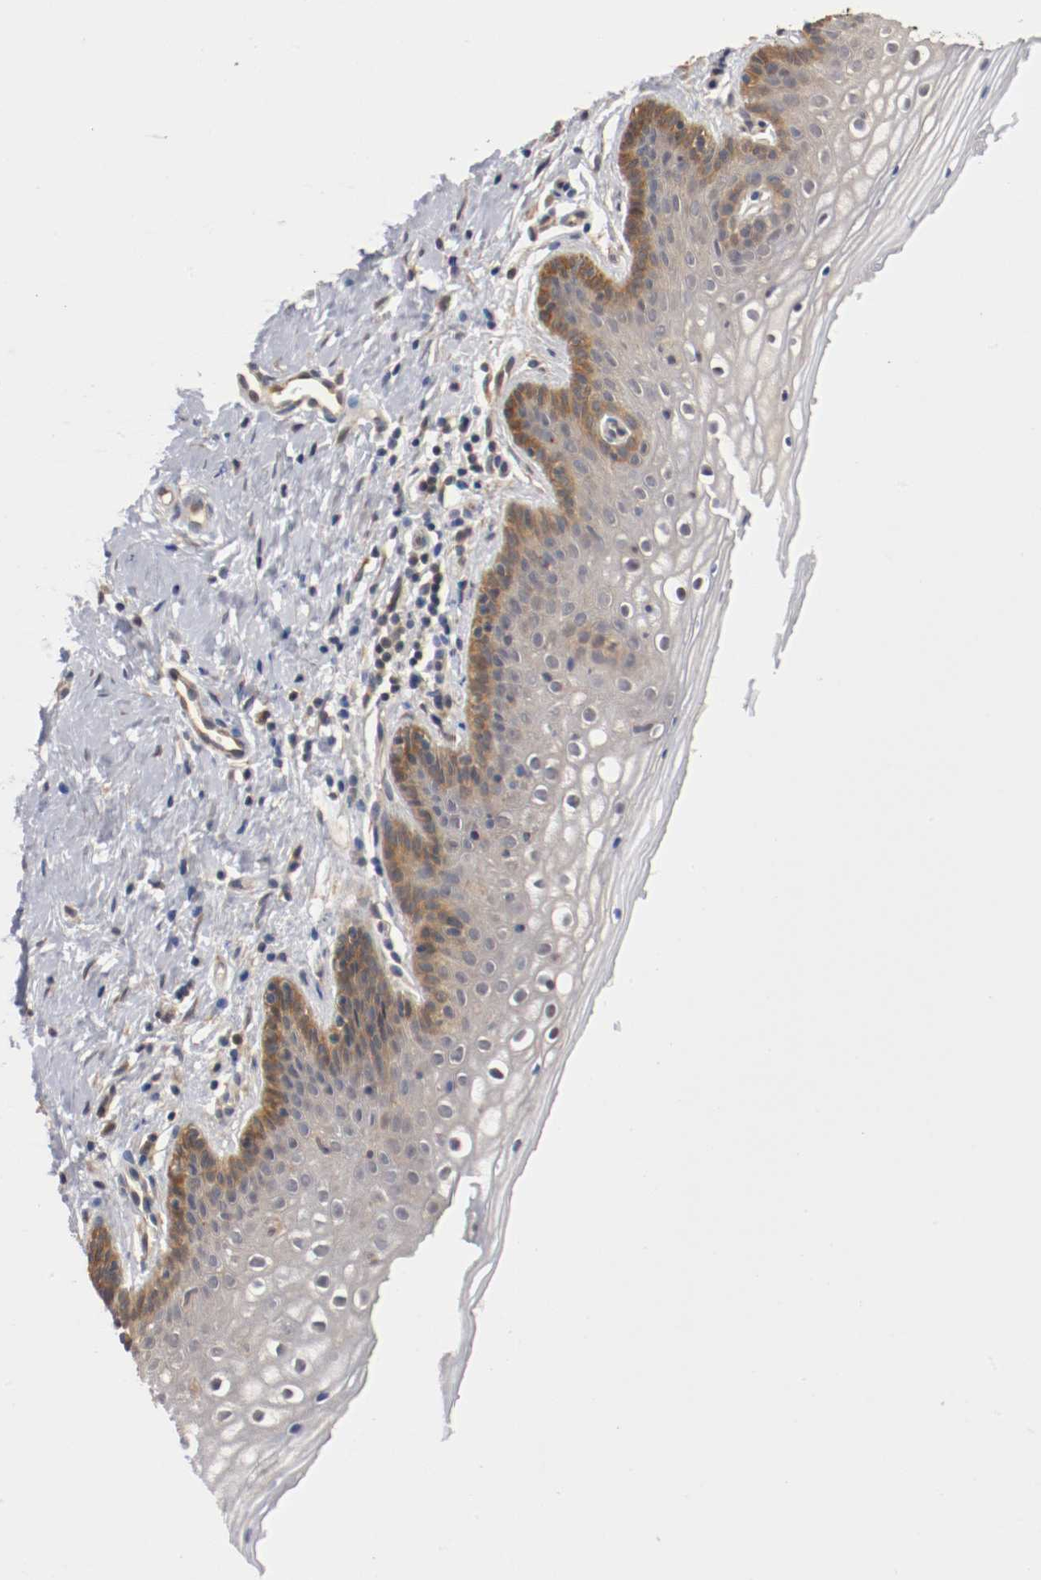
{"staining": {"intensity": "moderate", "quantity": "25%-75%", "location": "cytoplasmic/membranous"}, "tissue": "vagina", "cell_type": "Squamous epithelial cells", "image_type": "normal", "snomed": [{"axis": "morphology", "description": "Normal tissue, NOS"}, {"axis": "topography", "description": "Vagina"}], "caption": "Immunohistochemical staining of benign human vagina shows moderate cytoplasmic/membranous protein expression in approximately 25%-75% of squamous epithelial cells.", "gene": "RBM23", "patient": {"sex": "female", "age": 46}}